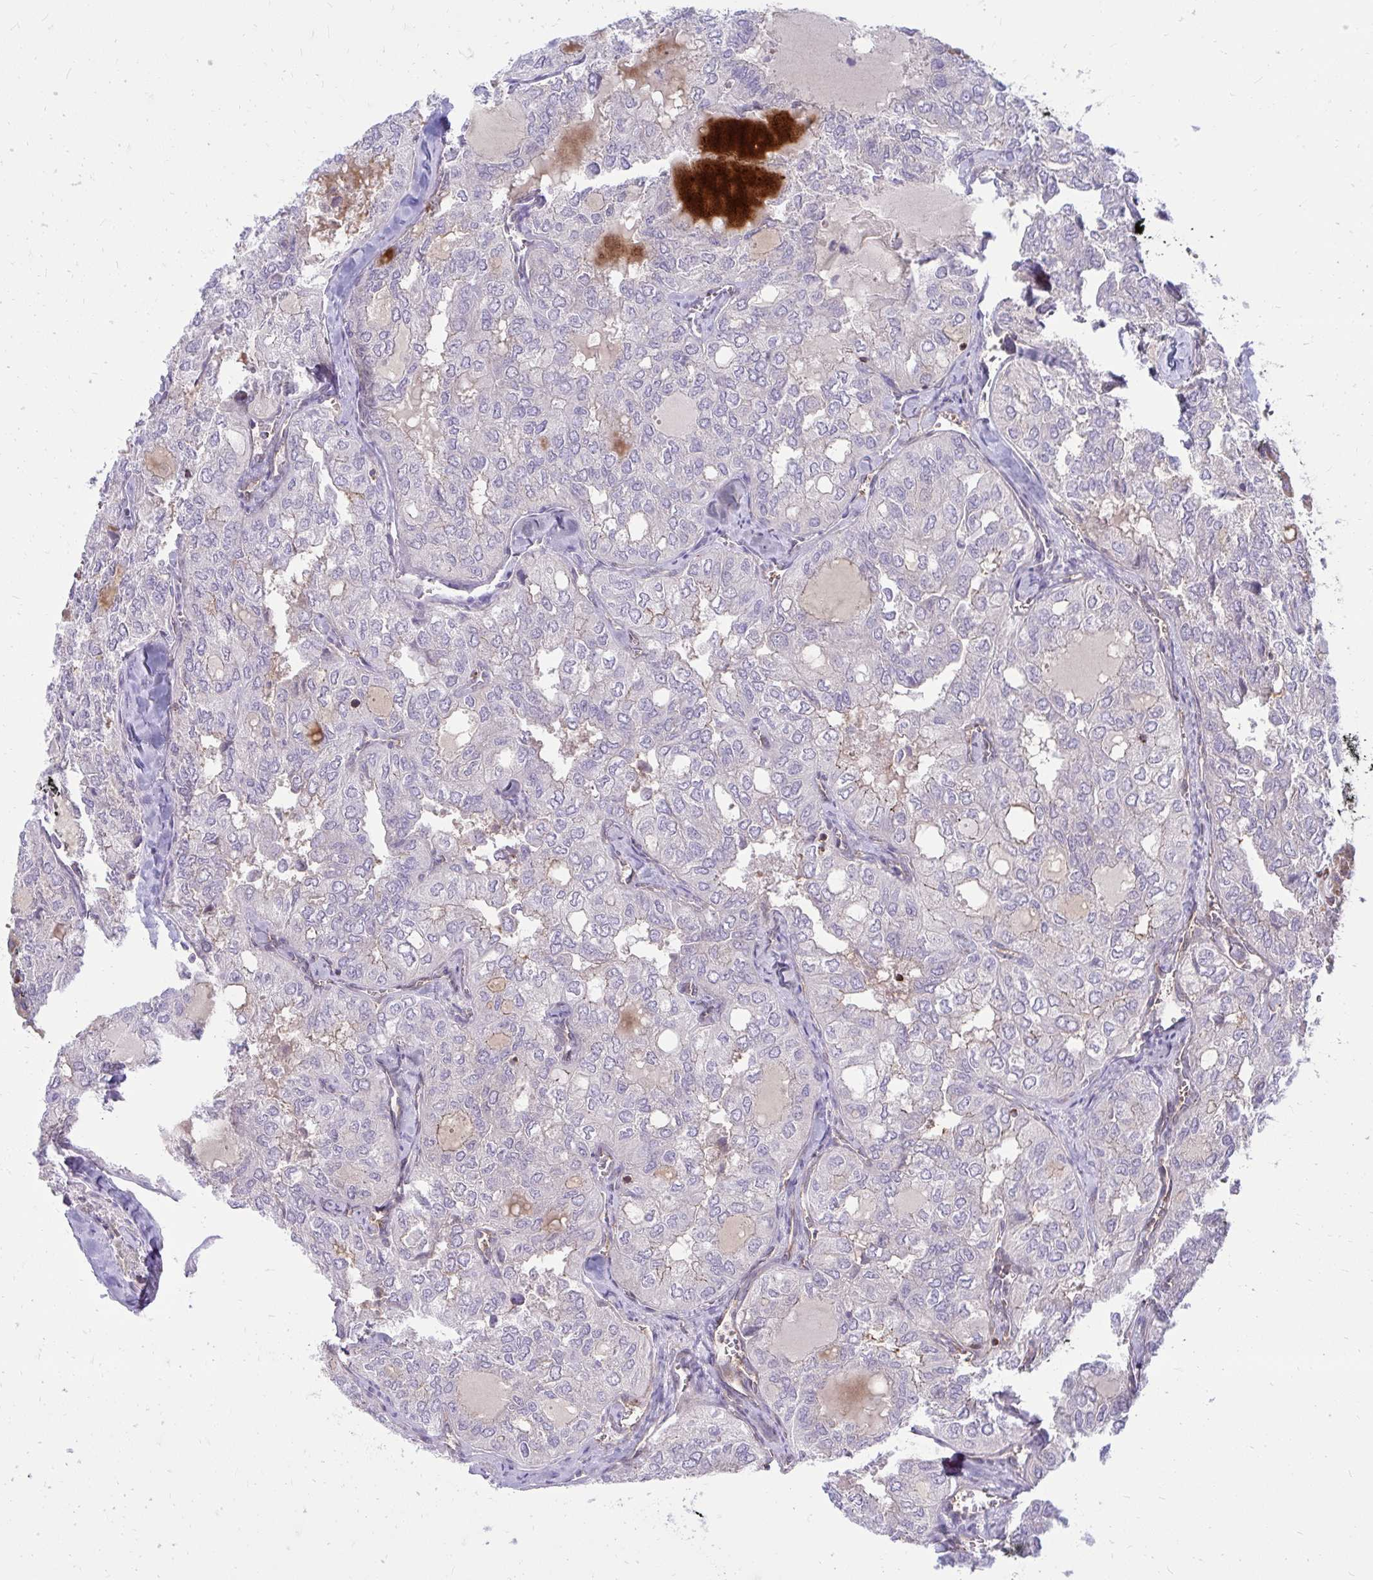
{"staining": {"intensity": "negative", "quantity": "none", "location": "none"}, "tissue": "thyroid cancer", "cell_type": "Tumor cells", "image_type": "cancer", "snomed": [{"axis": "morphology", "description": "Follicular adenoma carcinoma, NOS"}, {"axis": "topography", "description": "Thyroid gland"}], "caption": "Protein analysis of thyroid follicular adenoma carcinoma reveals no significant staining in tumor cells. (DAB (3,3'-diaminobenzidine) IHC, high magnification).", "gene": "ASAP1", "patient": {"sex": "male", "age": 75}}